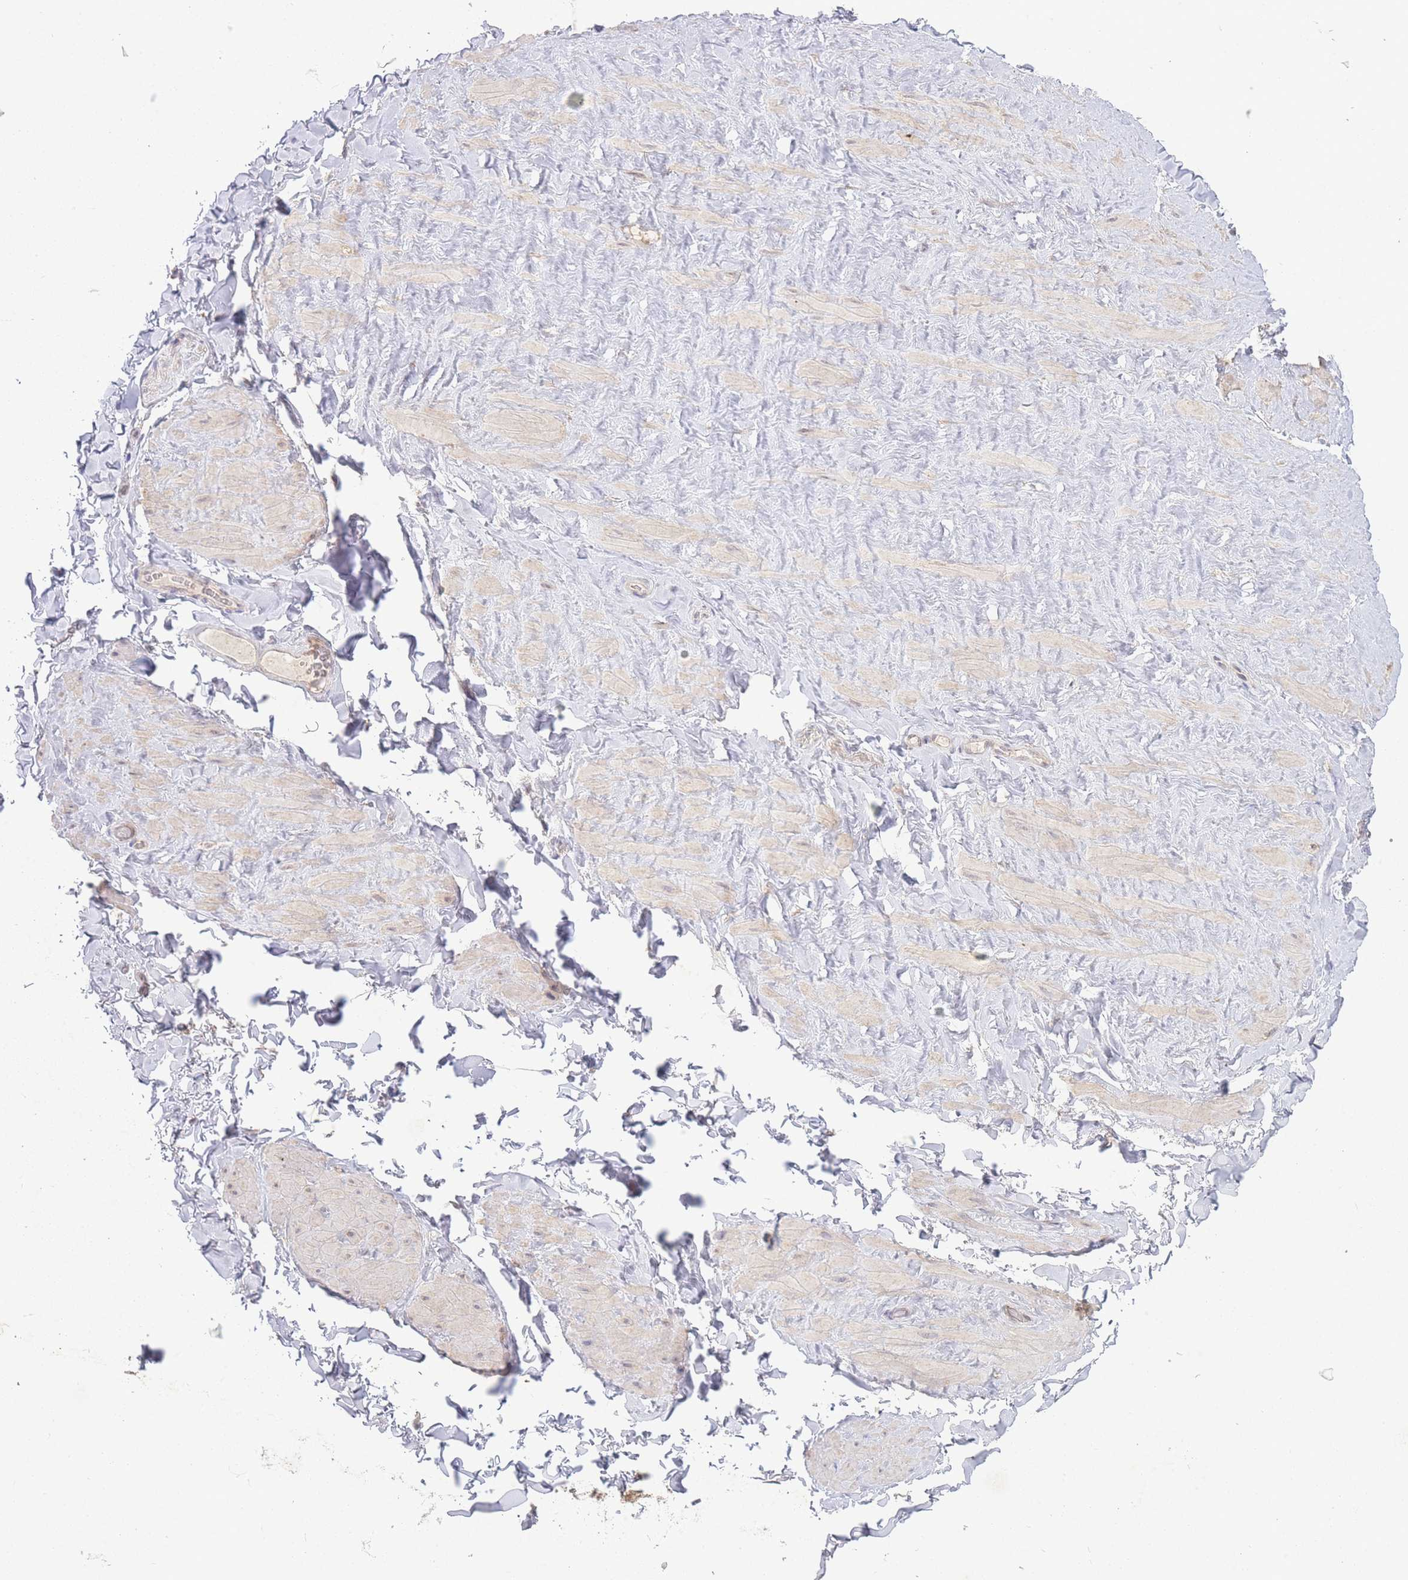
{"staining": {"intensity": "negative", "quantity": "none", "location": "none"}, "tissue": "soft tissue", "cell_type": "Fibroblasts", "image_type": "normal", "snomed": [{"axis": "morphology", "description": "Normal tissue, NOS"}, {"axis": "topography", "description": "Soft tissue"}, {"axis": "topography", "description": "Vascular tissue"}], "caption": "Fibroblasts show no significant protein positivity in unremarkable soft tissue. (Brightfield microscopy of DAB (3,3'-diaminobenzidine) IHC at high magnification).", "gene": "RNF144B", "patient": {"sex": "male", "age": 41}}